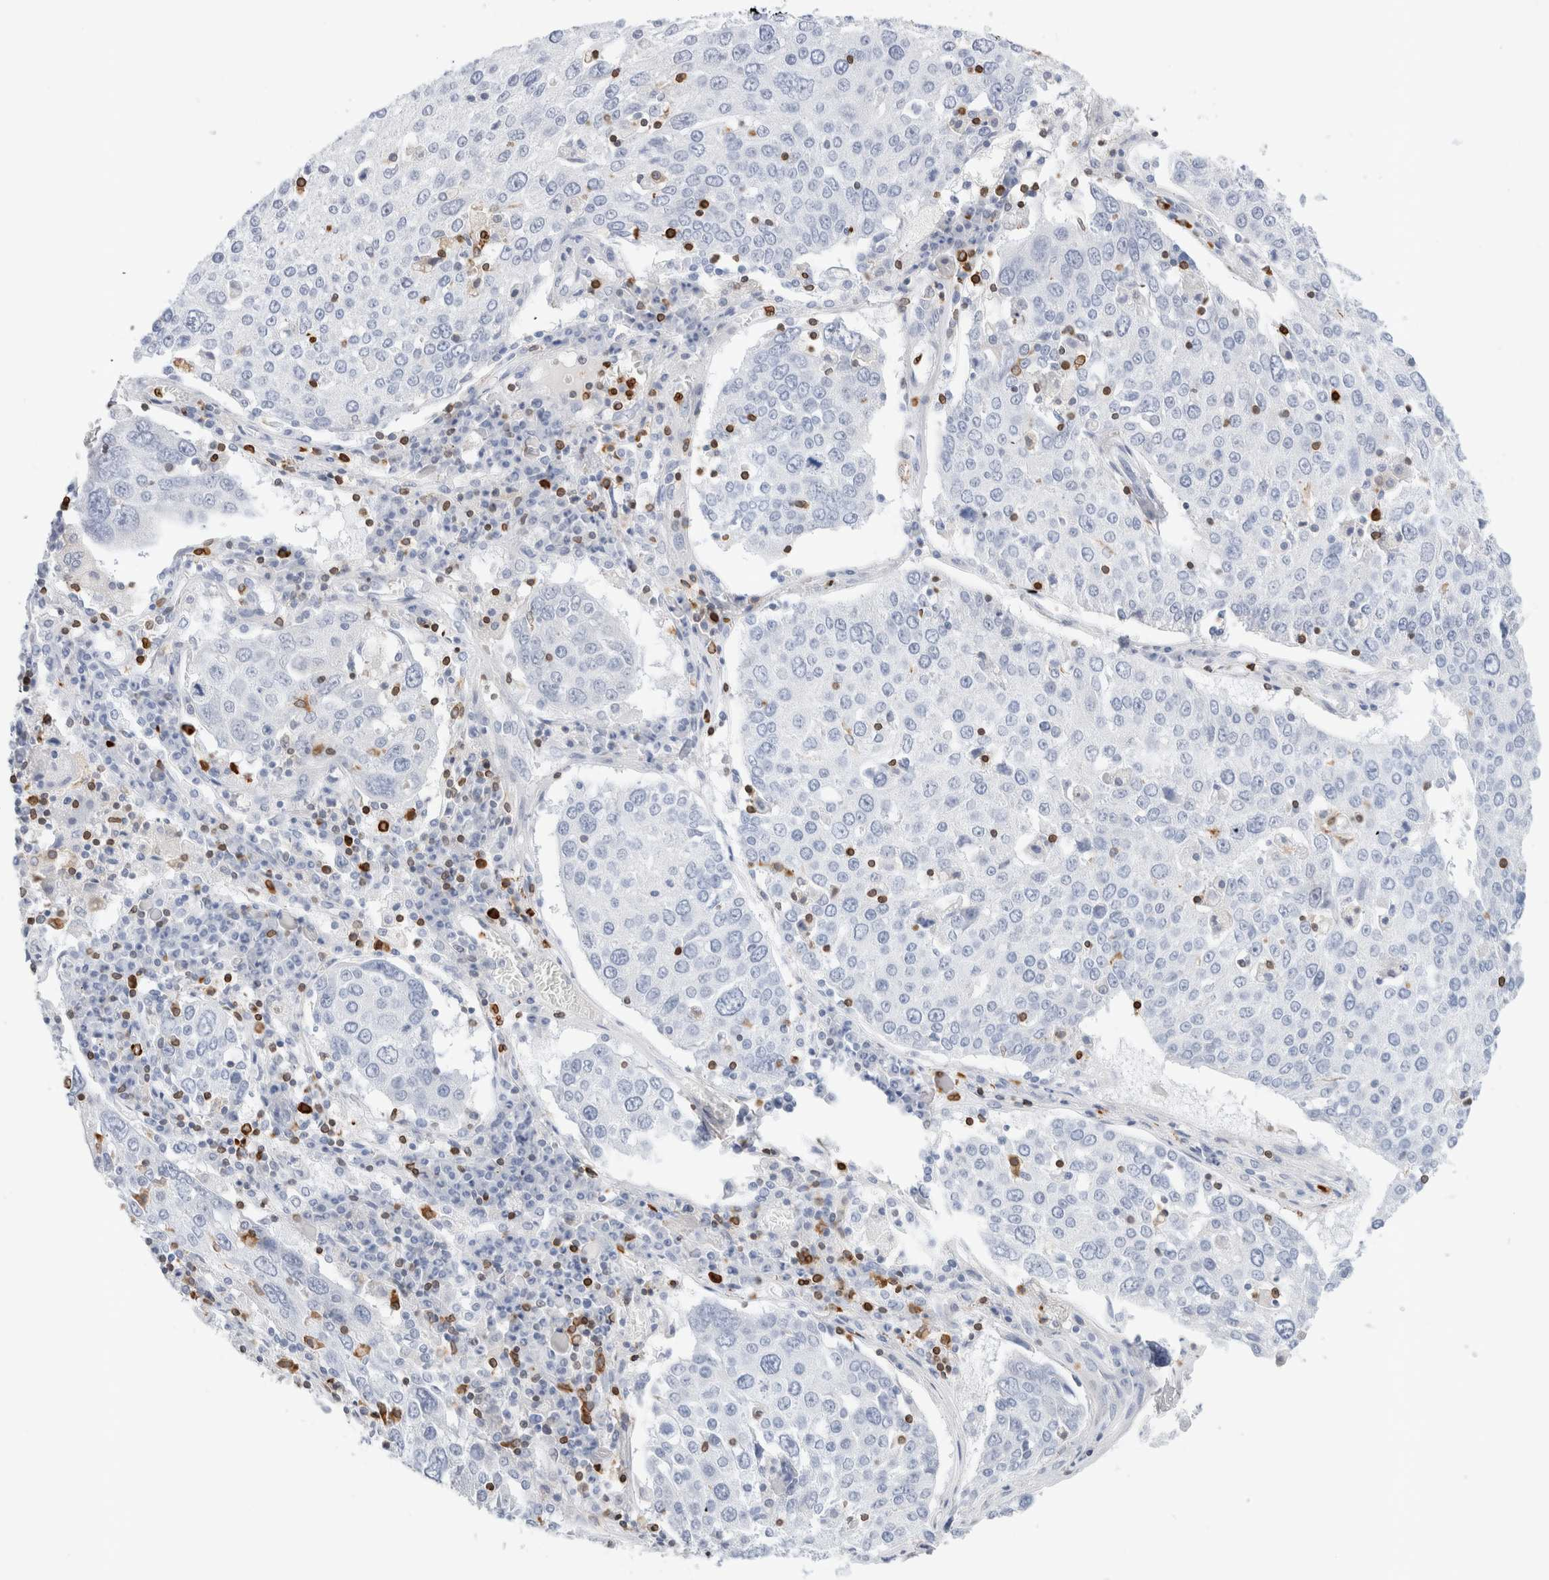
{"staining": {"intensity": "negative", "quantity": "none", "location": "none"}, "tissue": "lung cancer", "cell_type": "Tumor cells", "image_type": "cancer", "snomed": [{"axis": "morphology", "description": "Squamous cell carcinoma, NOS"}, {"axis": "topography", "description": "Lung"}], "caption": "This micrograph is of lung cancer (squamous cell carcinoma) stained with immunohistochemistry (IHC) to label a protein in brown with the nuclei are counter-stained blue. There is no positivity in tumor cells.", "gene": "ALOX5AP", "patient": {"sex": "male", "age": 65}}